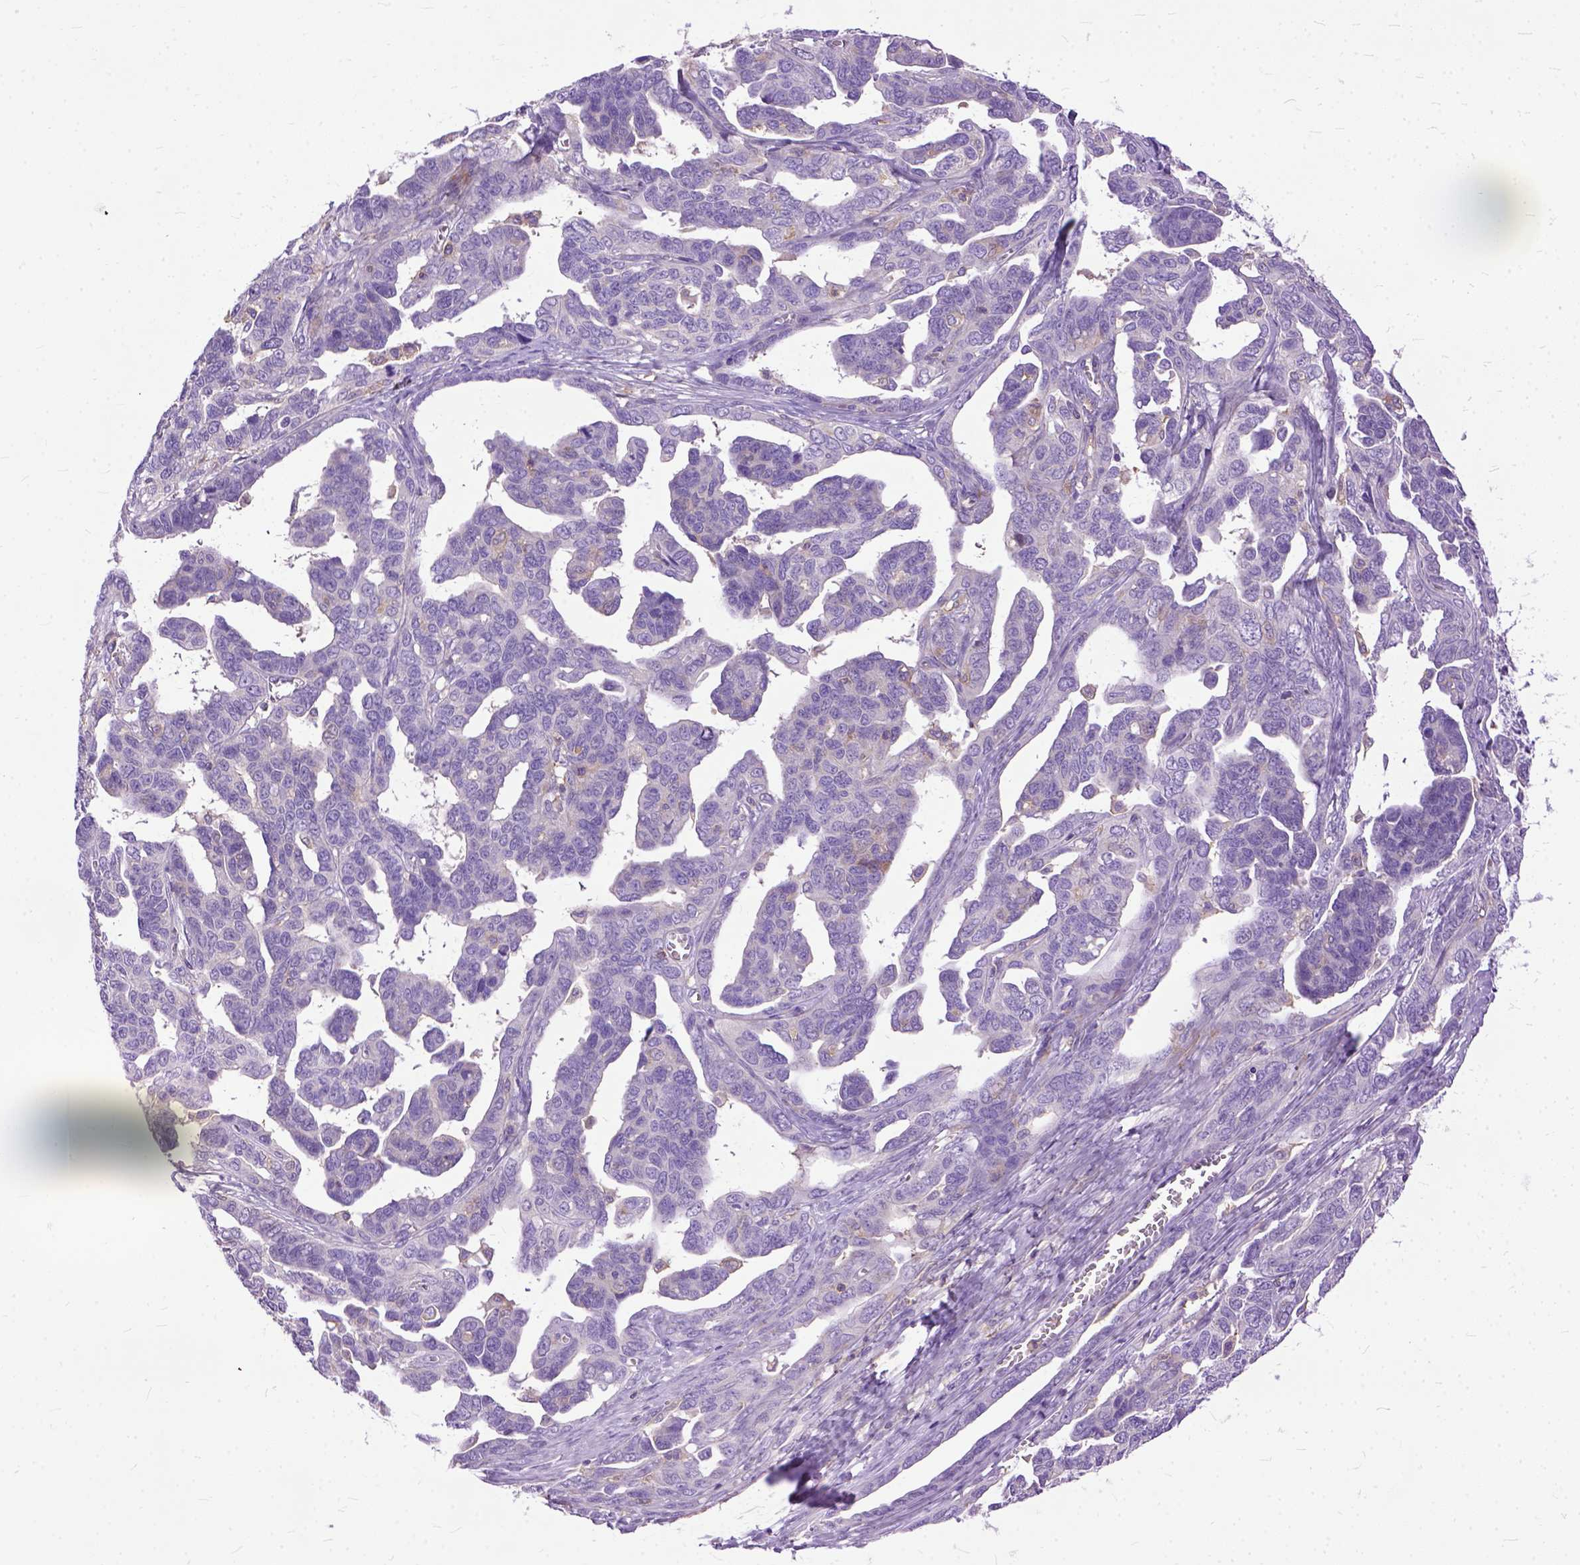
{"staining": {"intensity": "negative", "quantity": "none", "location": "none"}, "tissue": "ovarian cancer", "cell_type": "Tumor cells", "image_type": "cancer", "snomed": [{"axis": "morphology", "description": "Cystadenocarcinoma, serous, NOS"}, {"axis": "topography", "description": "Ovary"}], "caption": "Tumor cells show no significant protein staining in serous cystadenocarcinoma (ovarian).", "gene": "NAMPT", "patient": {"sex": "female", "age": 69}}